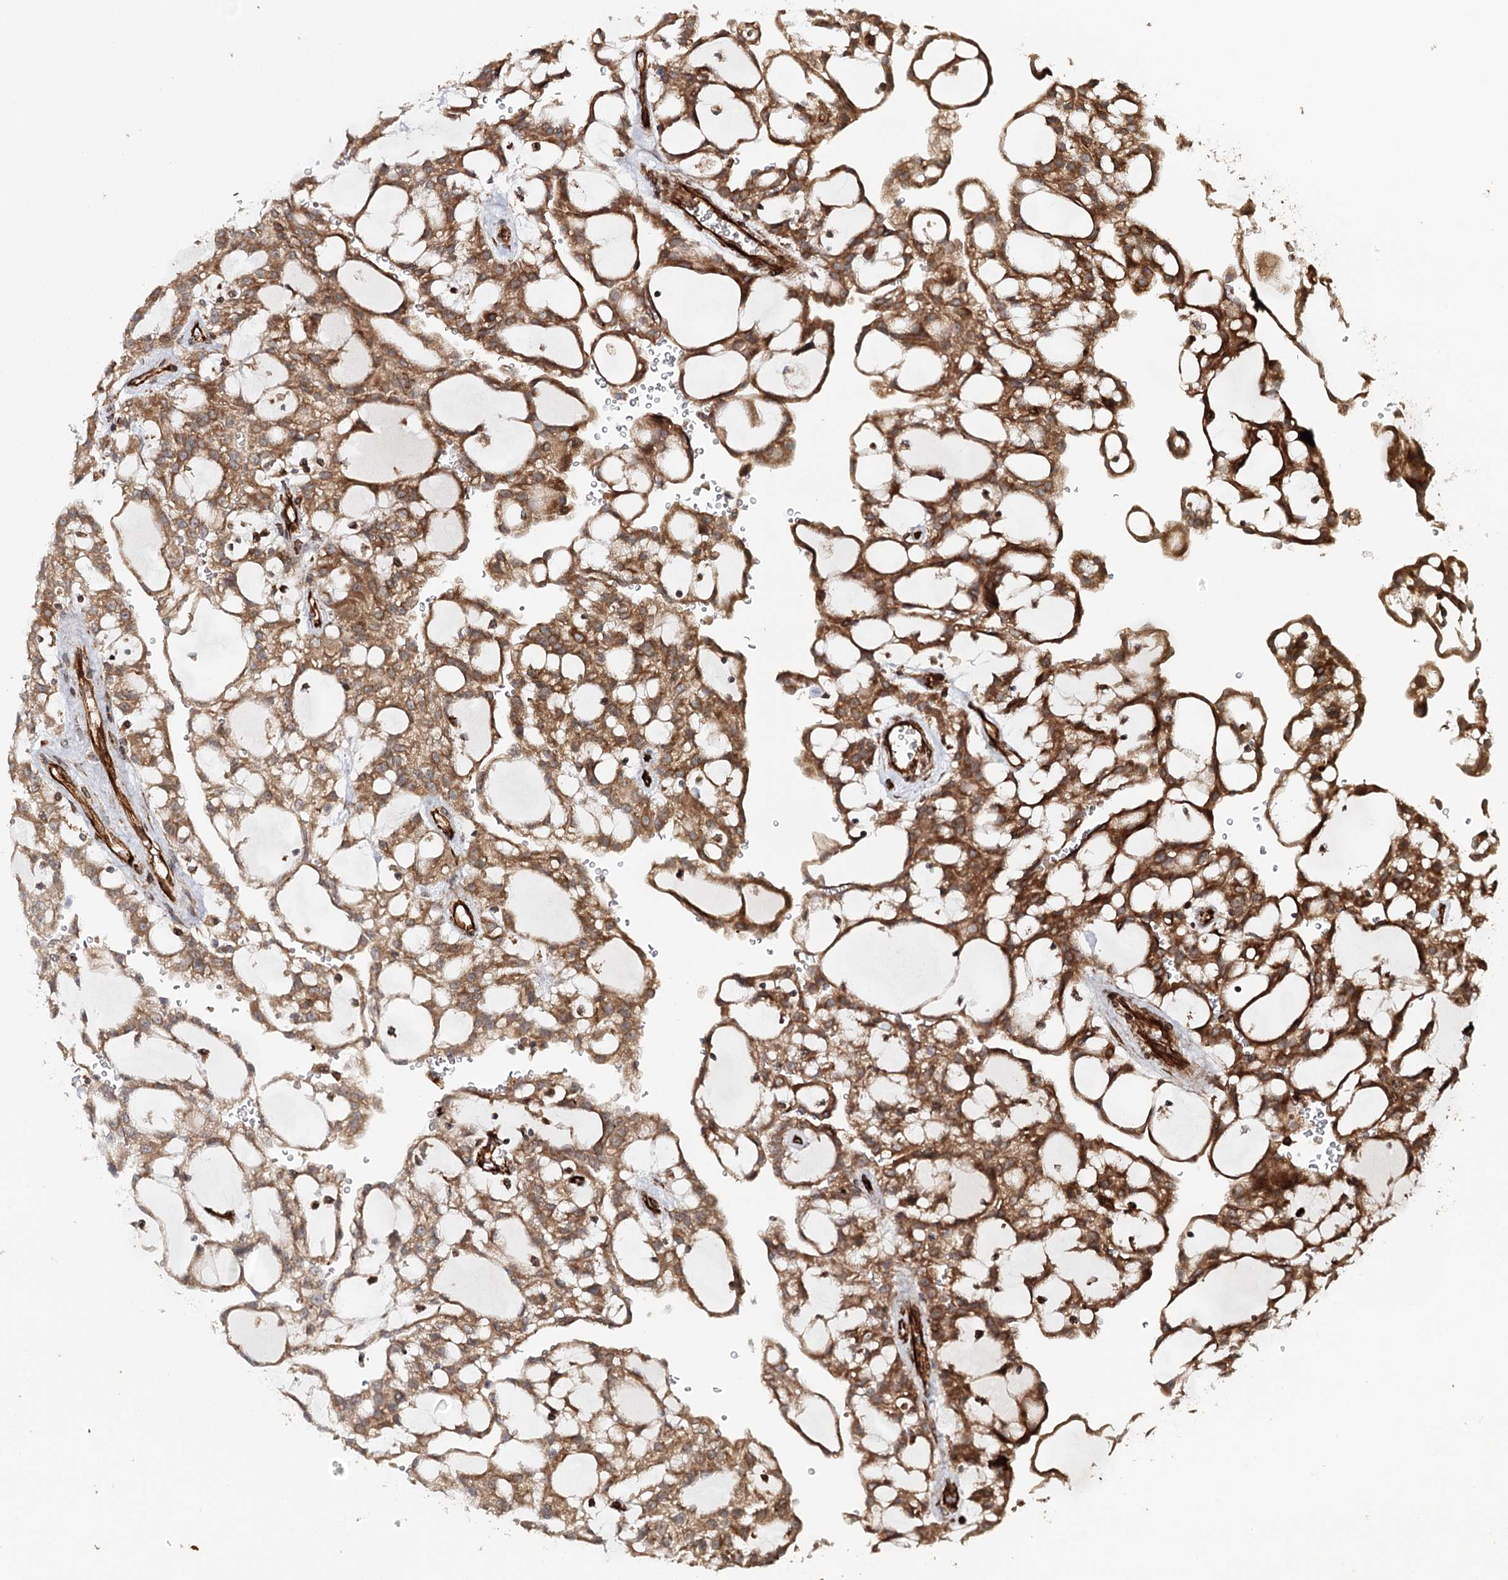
{"staining": {"intensity": "moderate", "quantity": ">75%", "location": "cytoplasmic/membranous"}, "tissue": "renal cancer", "cell_type": "Tumor cells", "image_type": "cancer", "snomed": [{"axis": "morphology", "description": "Adenocarcinoma, NOS"}, {"axis": "topography", "description": "Kidney"}], "caption": "Immunohistochemistry (IHC) of adenocarcinoma (renal) demonstrates medium levels of moderate cytoplasmic/membranous positivity in about >75% of tumor cells. (IHC, brightfield microscopy, high magnification).", "gene": "MKNK1", "patient": {"sex": "male", "age": 63}}